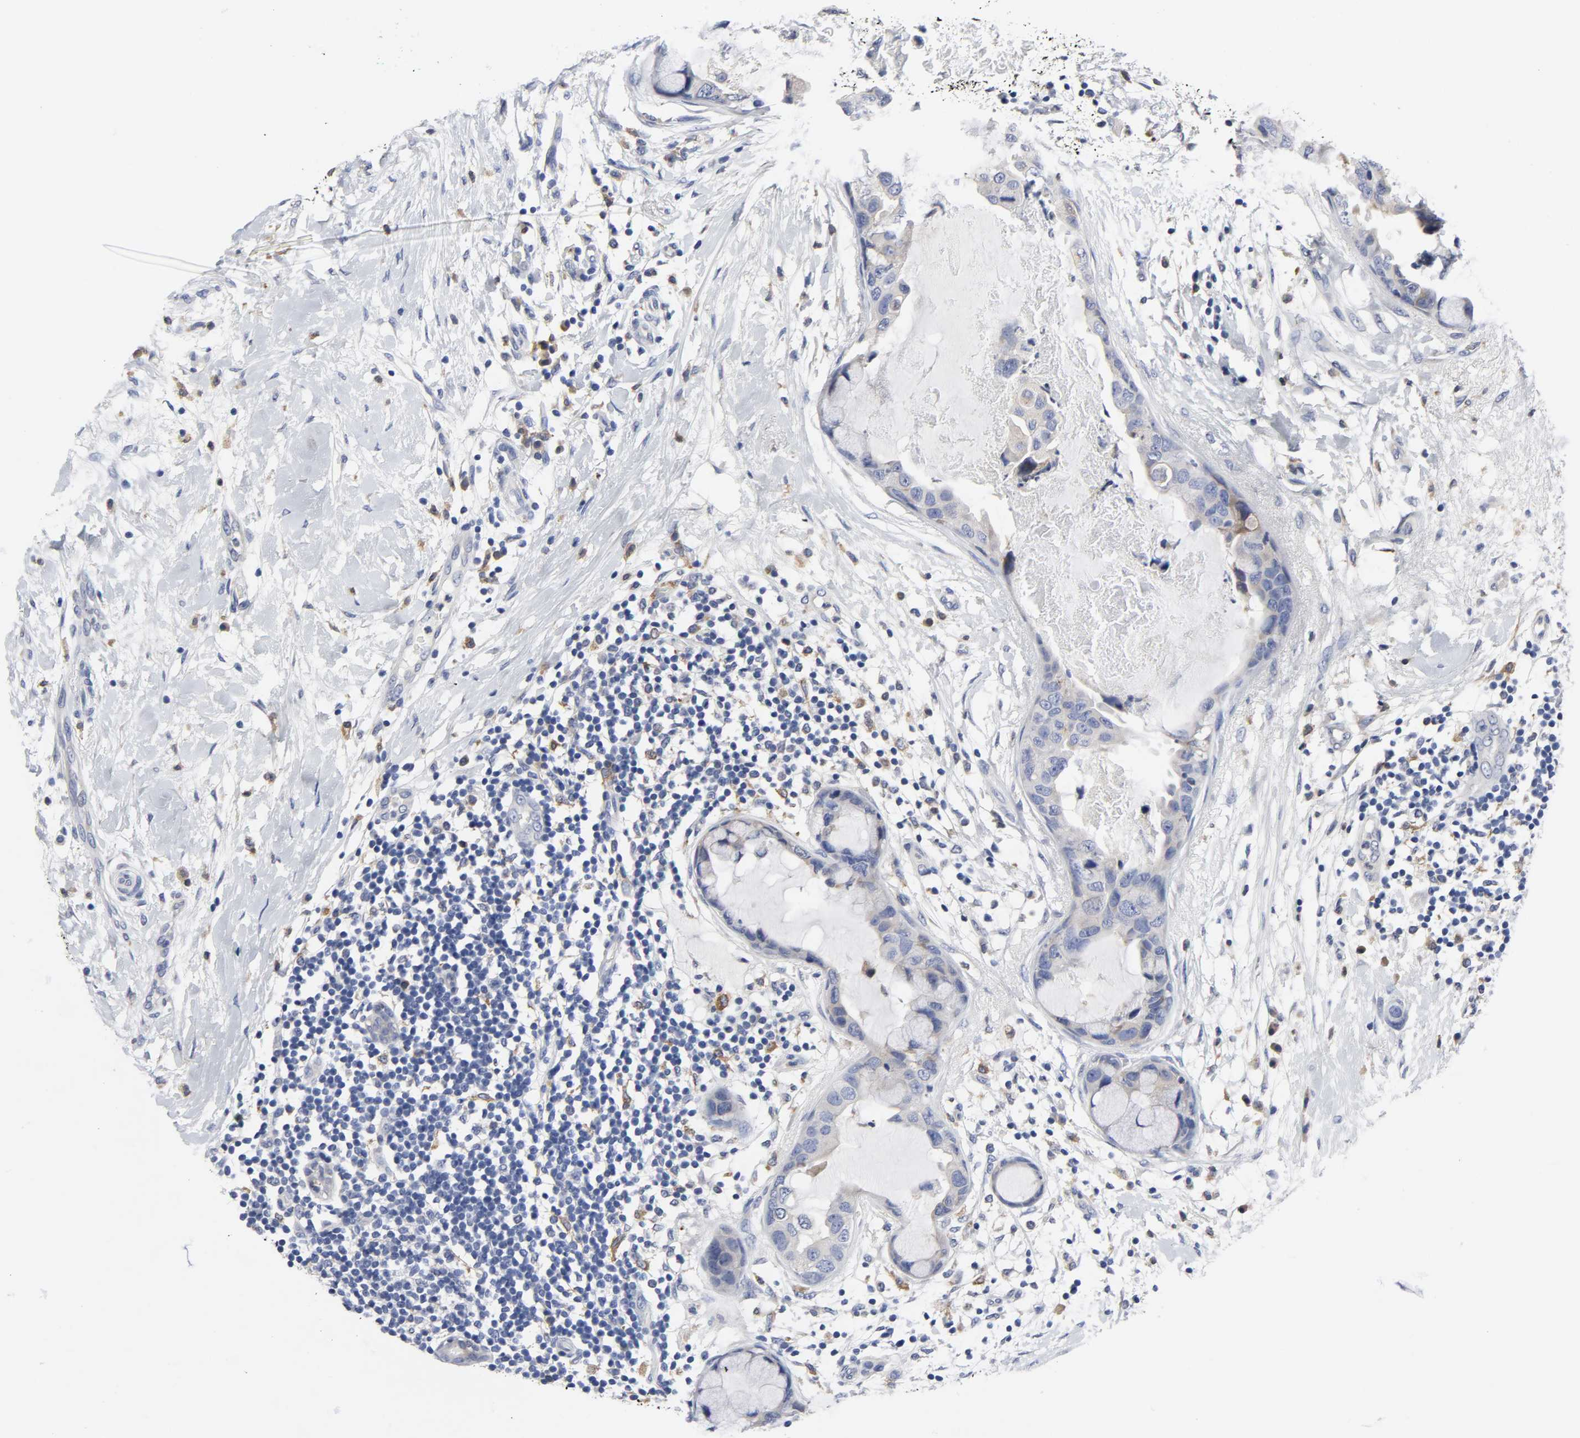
{"staining": {"intensity": "weak", "quantity": "25%-75%", "location": "cytoplasmic/membranous"}, "tissue": "breast cancer", "cell_type": "Tumor cells", "image_type": "cancer", "snomed": [{"axis": "morphology", "description": "Duct carcinoma"}, {"axis": "topography", "description": "Breast"}], "caption": "Infiltrating ductal carcinoma (breast) tissue displays weak cytoplasmic/membranous positivity in about 25%-75% of tumor cells, visualized by immunohistochemistry.", "gene": "HCK", "patient": {"sex": "female", "age": 40}}